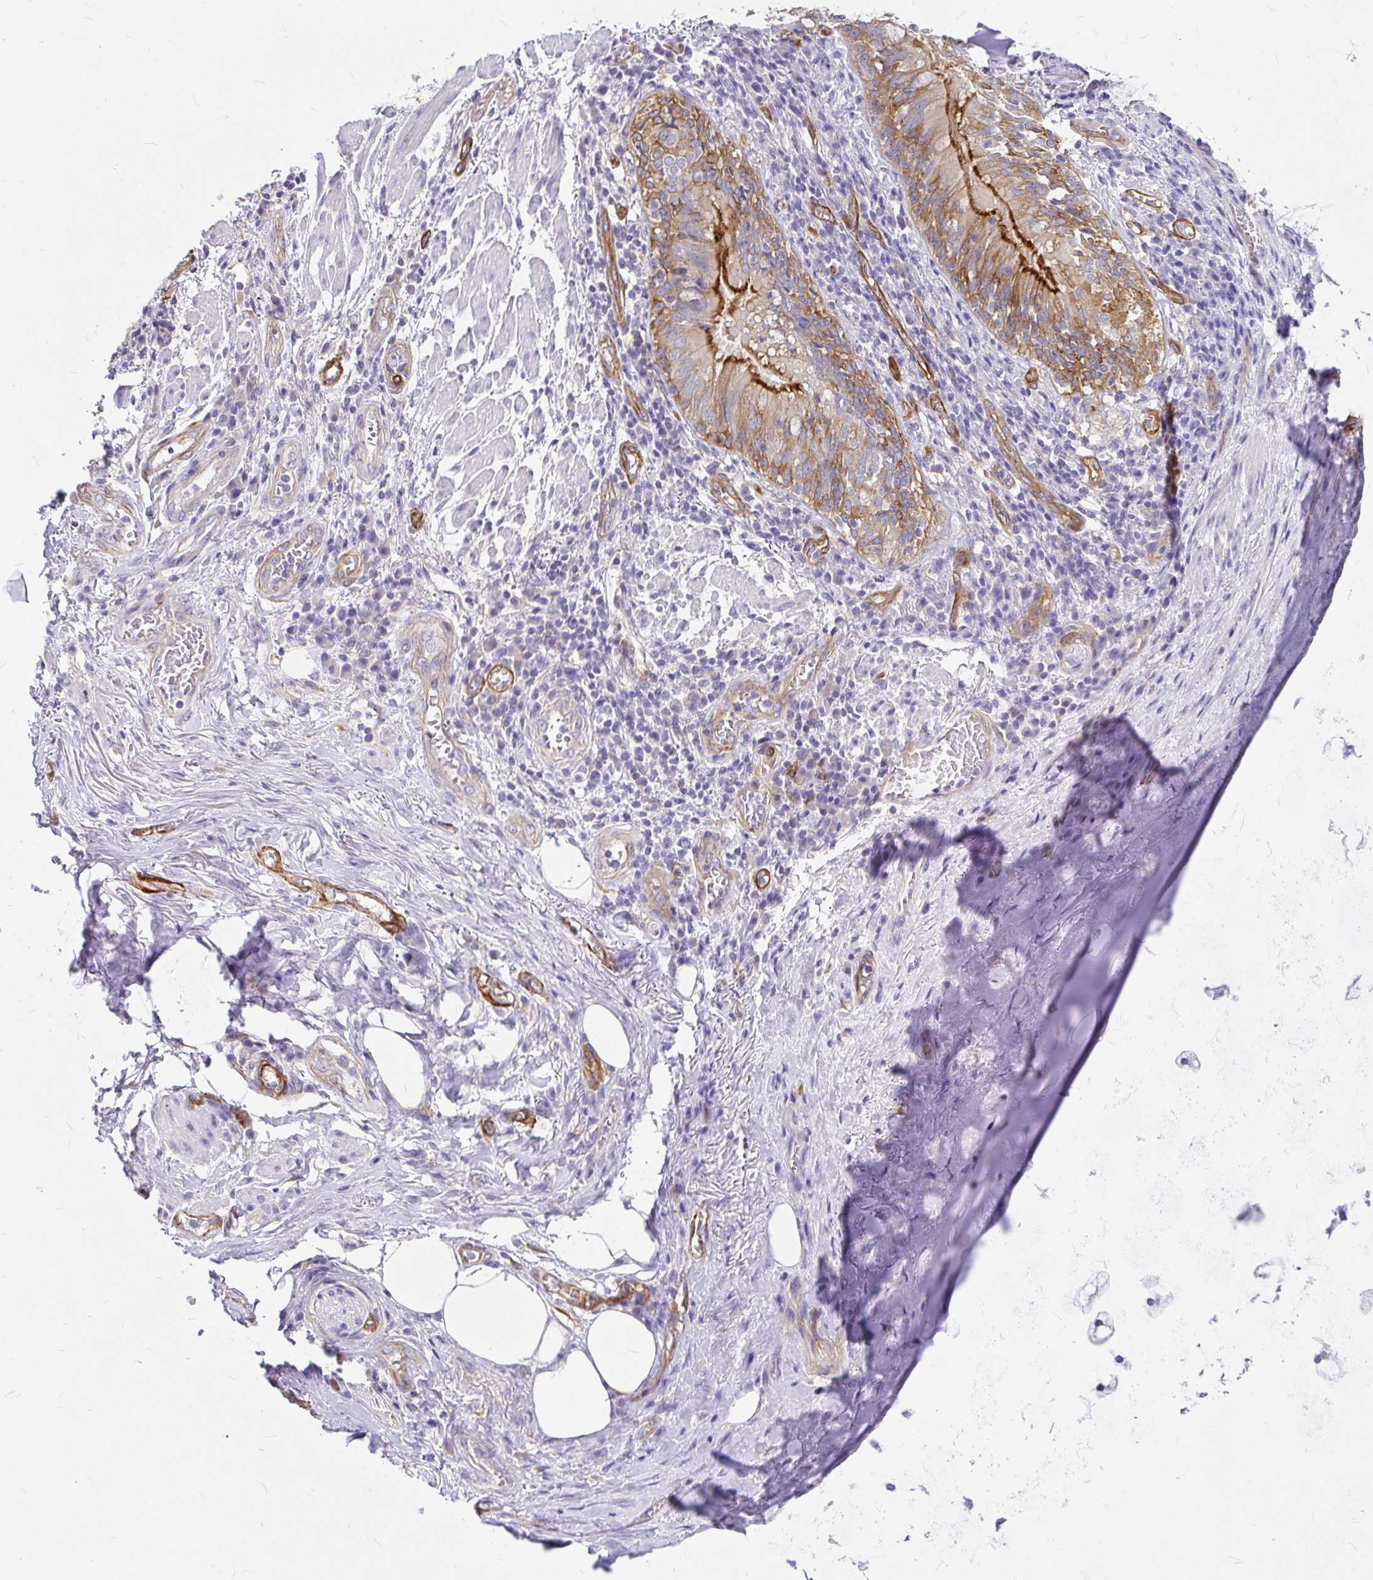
{"staining": {"intensity": "negative", "quantity": "none", "location": "none"}, "tissue": "soft tissue", "cell_type": "Chondrocytes", "image_type": "normal", "snomed": [{"axis": "morphology", "description": "Normal tissue, NOS"}, {"axis": "topography", "description": "Lymph node"}, {"axis": "topography", "description": "Bronchus"}], "caption": "This is an immunohistochemistry (IHC) image of unremarkable human soft tissue. There is no positivity in chondrocytes.", "gene": "MYO1B", "patient": {"sex": "male", "age": 56}}